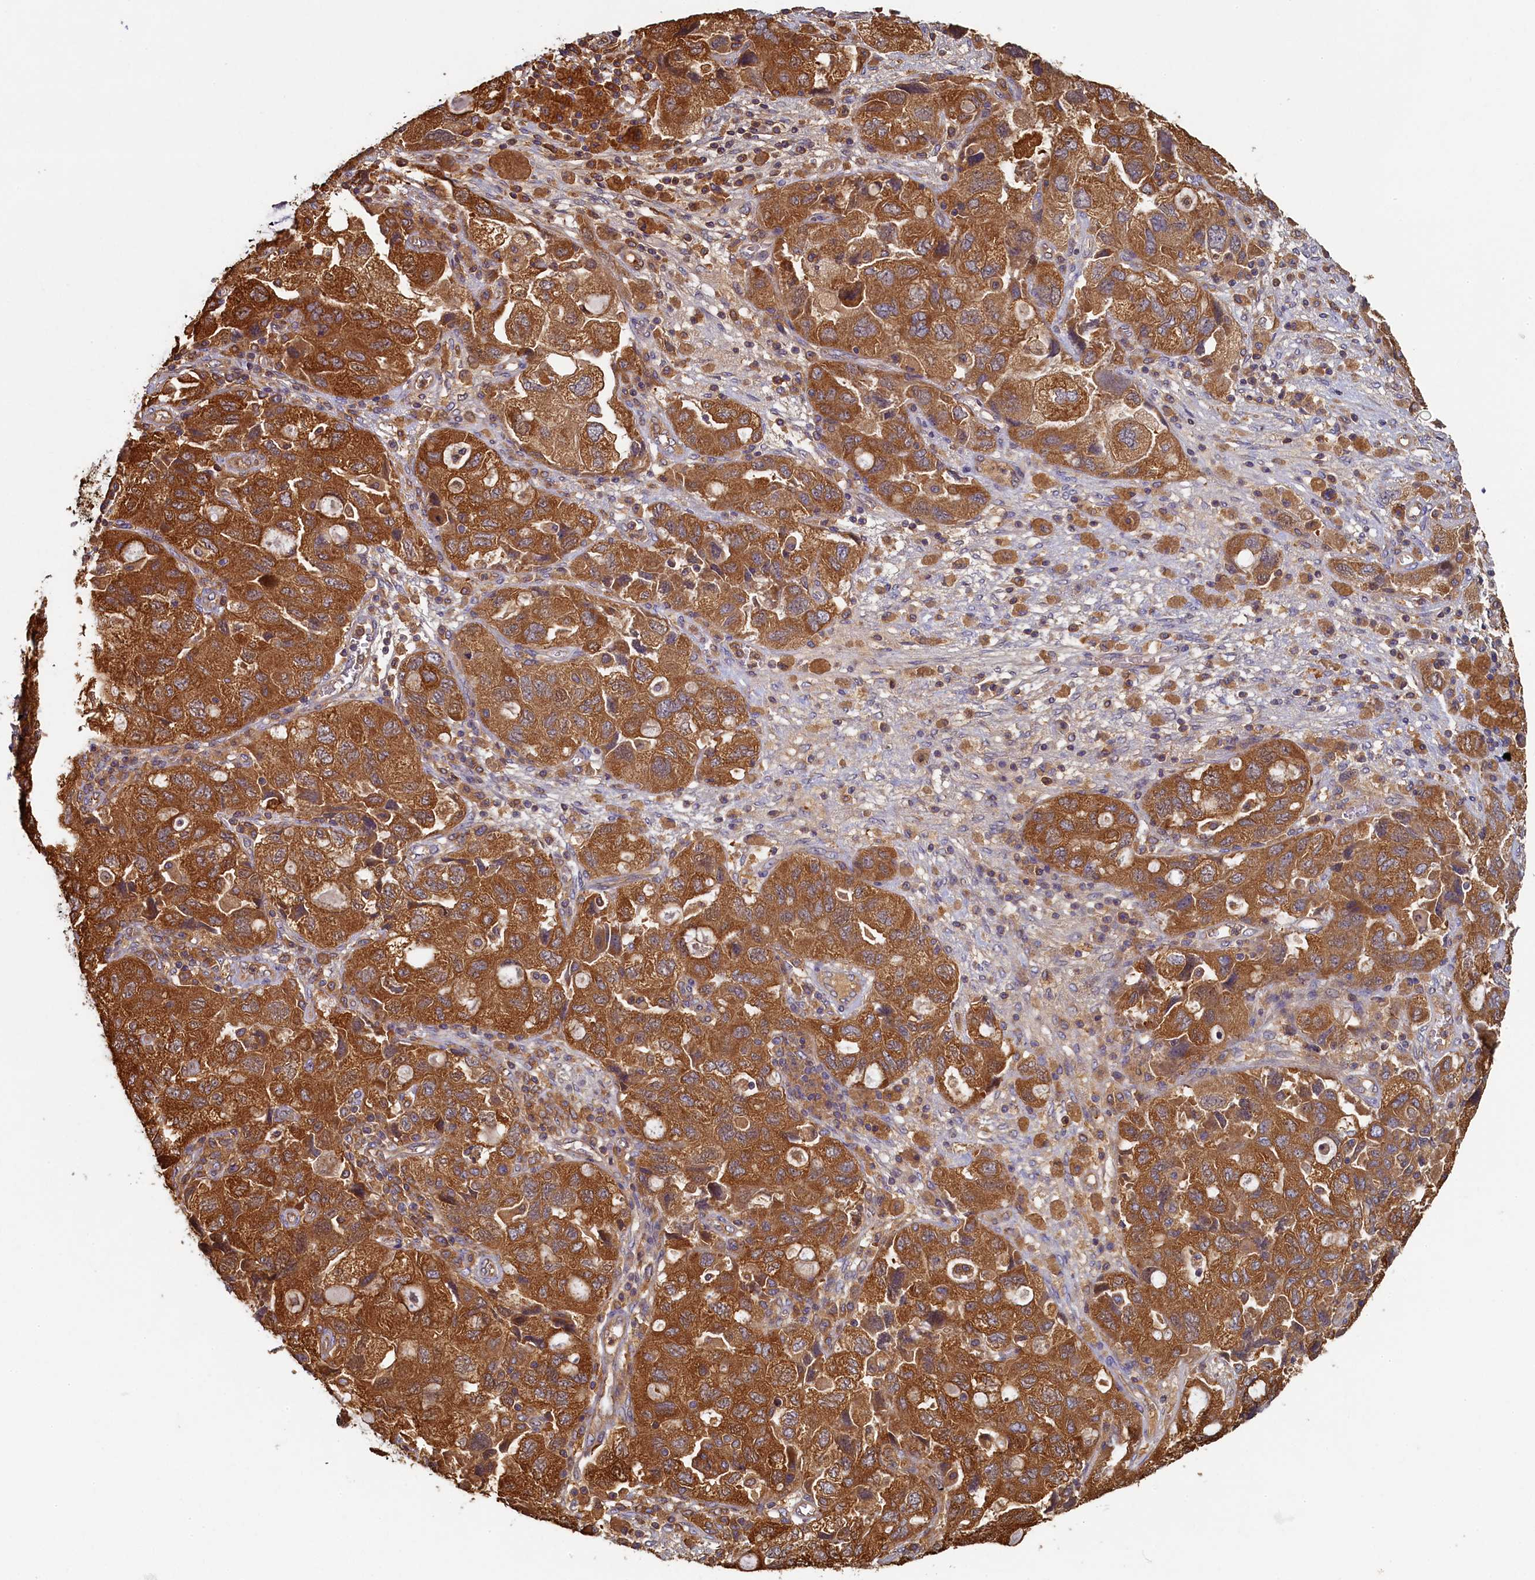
{"staining": {"intensity": "strong", "quantity": ">75%", "location": "cytoplasmic/membranous"}, "tissue": "ovarian cancer", "cell_type": "Tumor cells", "image_type": "cancer", "snomed": [{"axis": "morphology", "description": "Carcinoma, NOS"}, {"axis": "morphology", "description": "Cystadenocarcinoma, serous, NOS"}, {"axis": "topography", "description": "Ovary"}], "caption": "A brown stain shows strong cytoplasmic/membranous staining of a protein in human ovarian serous cystadenocarcinoma tumor cells.", "gene": "TIMM8B", "patient": {"sex": "female", "age": 69}}